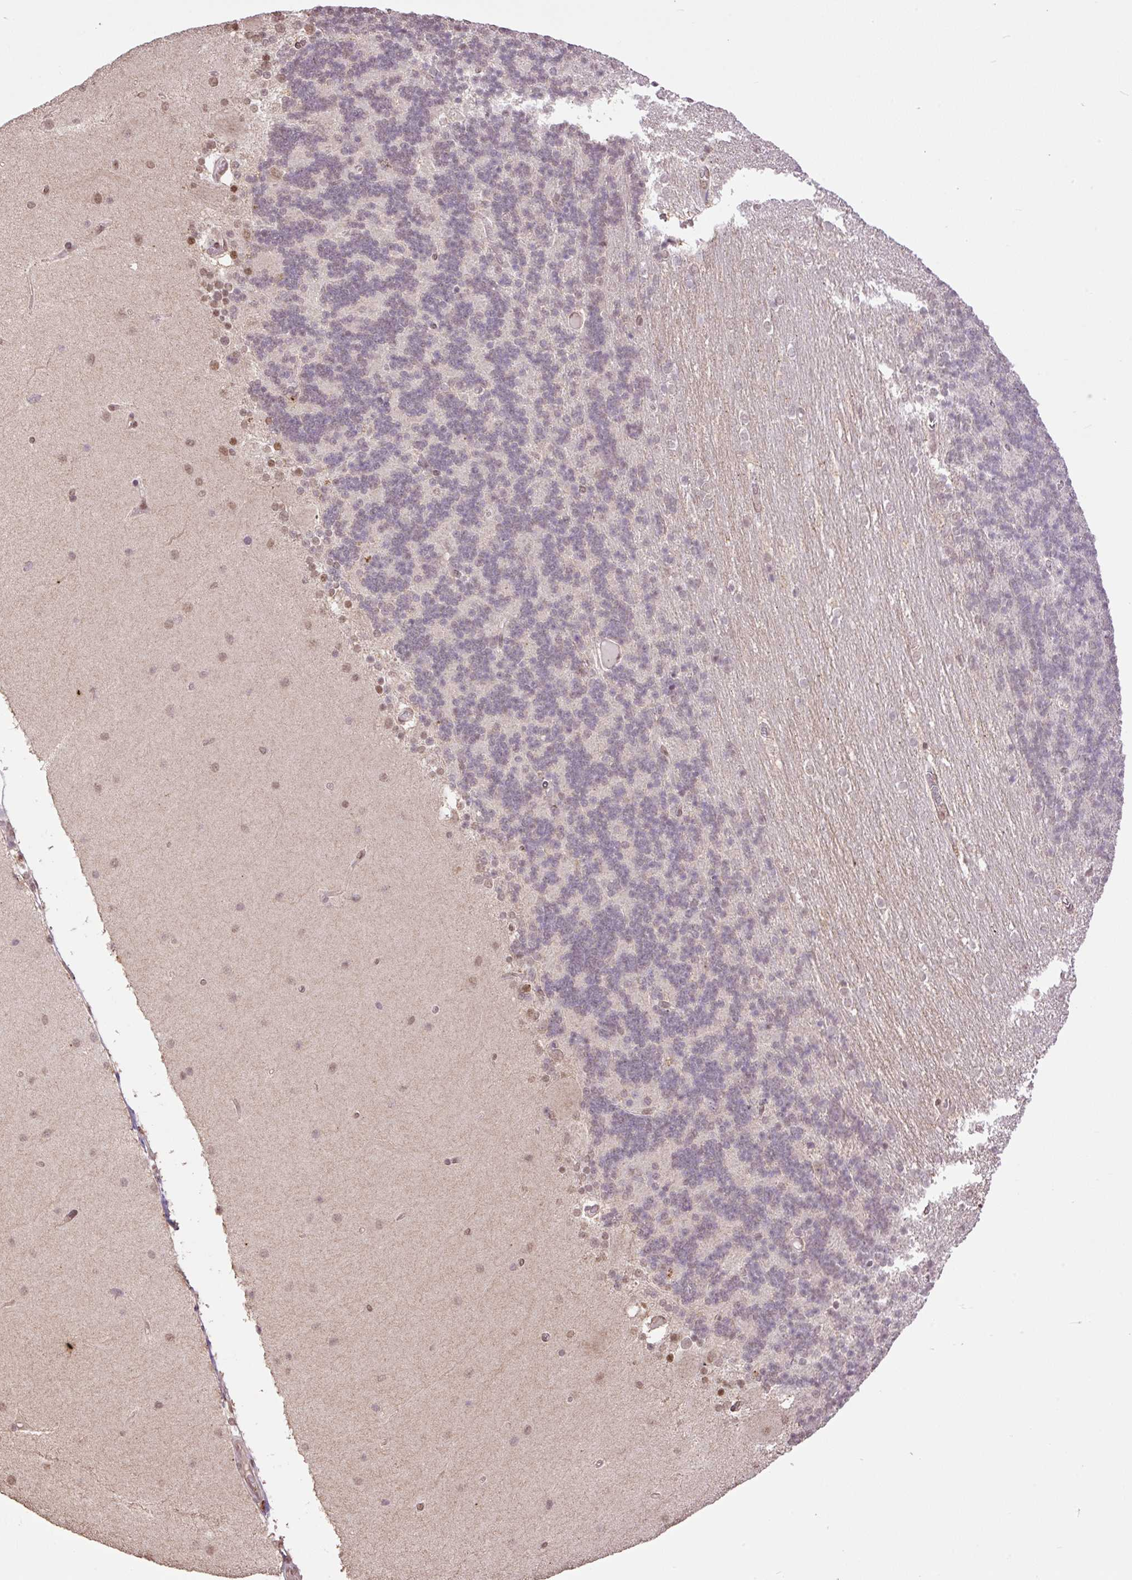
{"staining": {"intensity": "weak", "quantity": "<25%", "location": "nuclear"}, "tissue": "cerebellum", "cell_type": "Cells in granular layer", "image_type": "normal", "snomed": [{"axis": "morphology", "description": "Normal tissue, NOS"}, {"axis": "topography", "description": "Cerebellum"}], "caption": "Photomicrograph shows no protein staining in cells in granular layer of benign cerebellum.", "gene": "VPS25", "patient": {"sex": "female", "age": 54}}